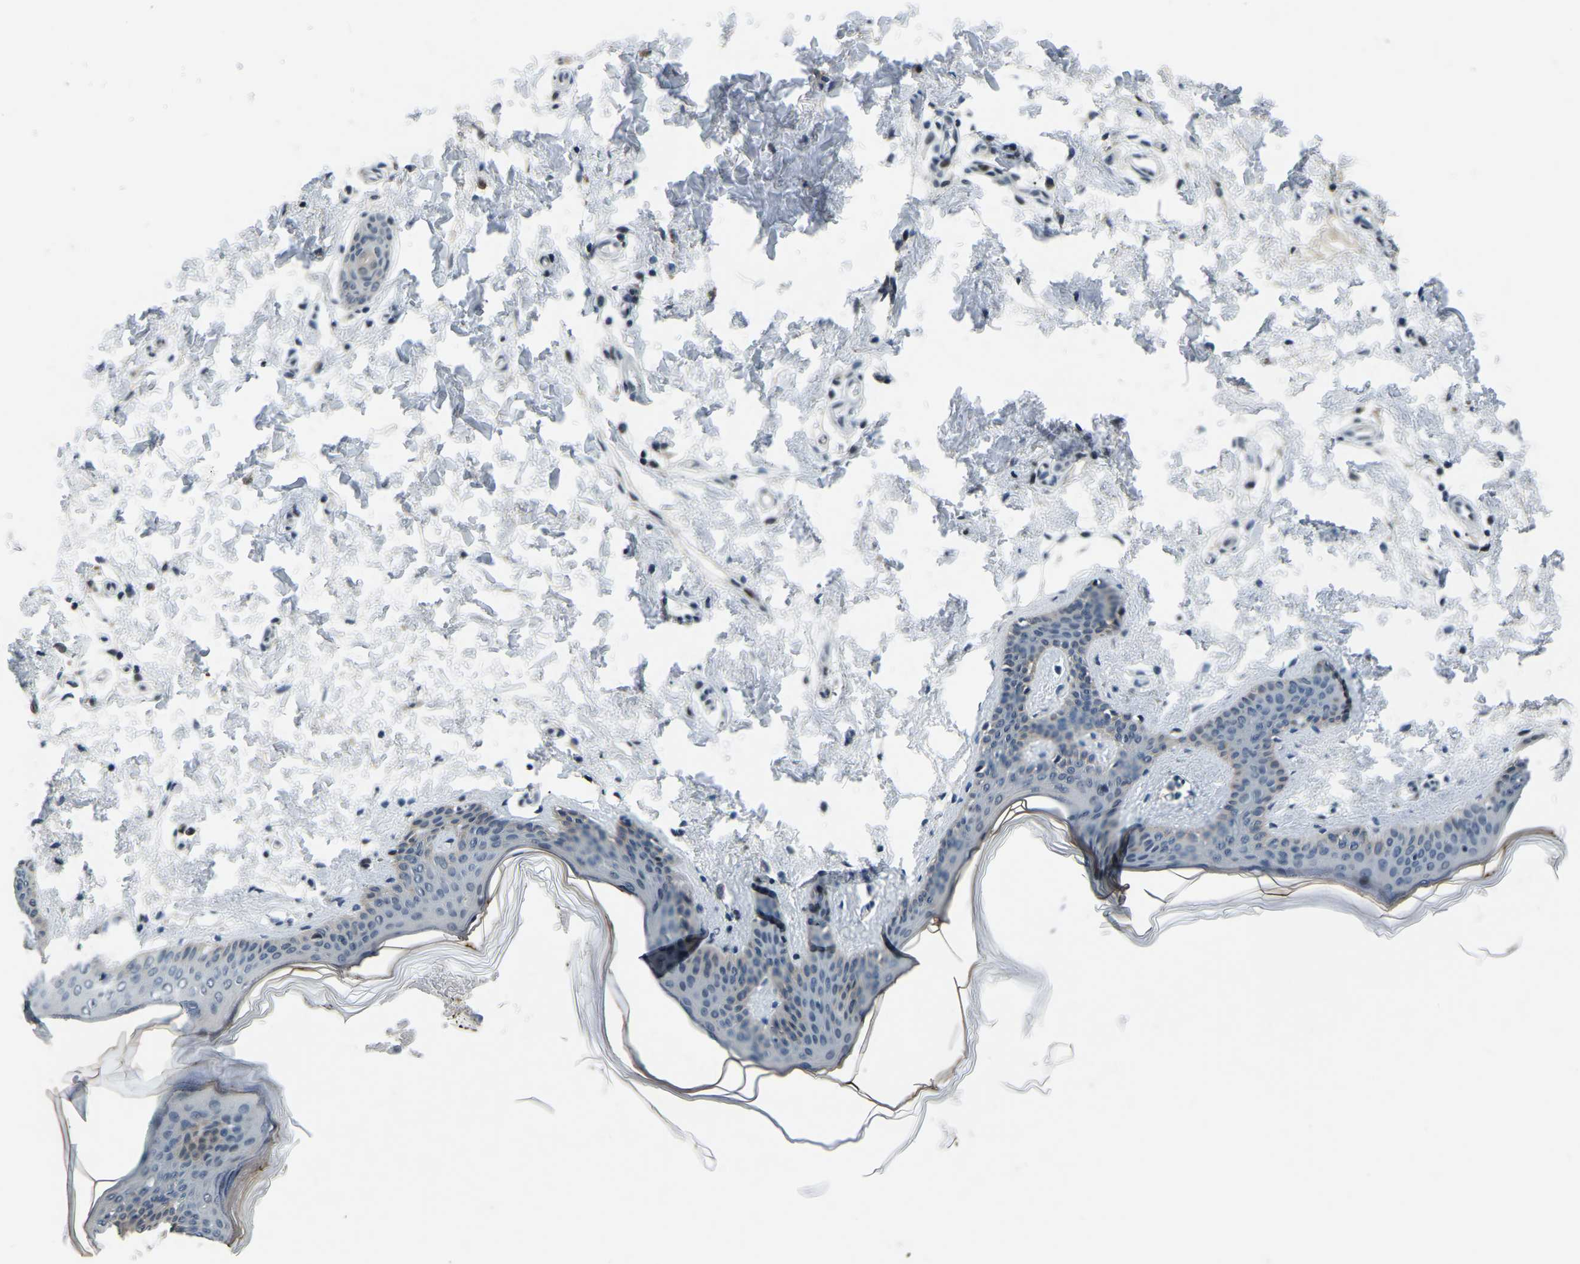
{"staining": {"intensity": "moderate", "quantity": ">75%", "location": "nuclear"}, "tissue": "skin", "cell_type": "Fibroblasts", "image_type": "normal", "snomed": [{"axis": "morphology", "description": "Normal tissue, NOS"}, {"axis": "topography", "description": "Skin"}], "caption": "An IHC photomicrograph of normal tissue is shown. Protein staining in brown labels moderate nuclear positivity in skin within fibroblasts. Nuclei are stained in blue.", "gene": "ING2", "patient": {"sex": "female", "age": 17}}